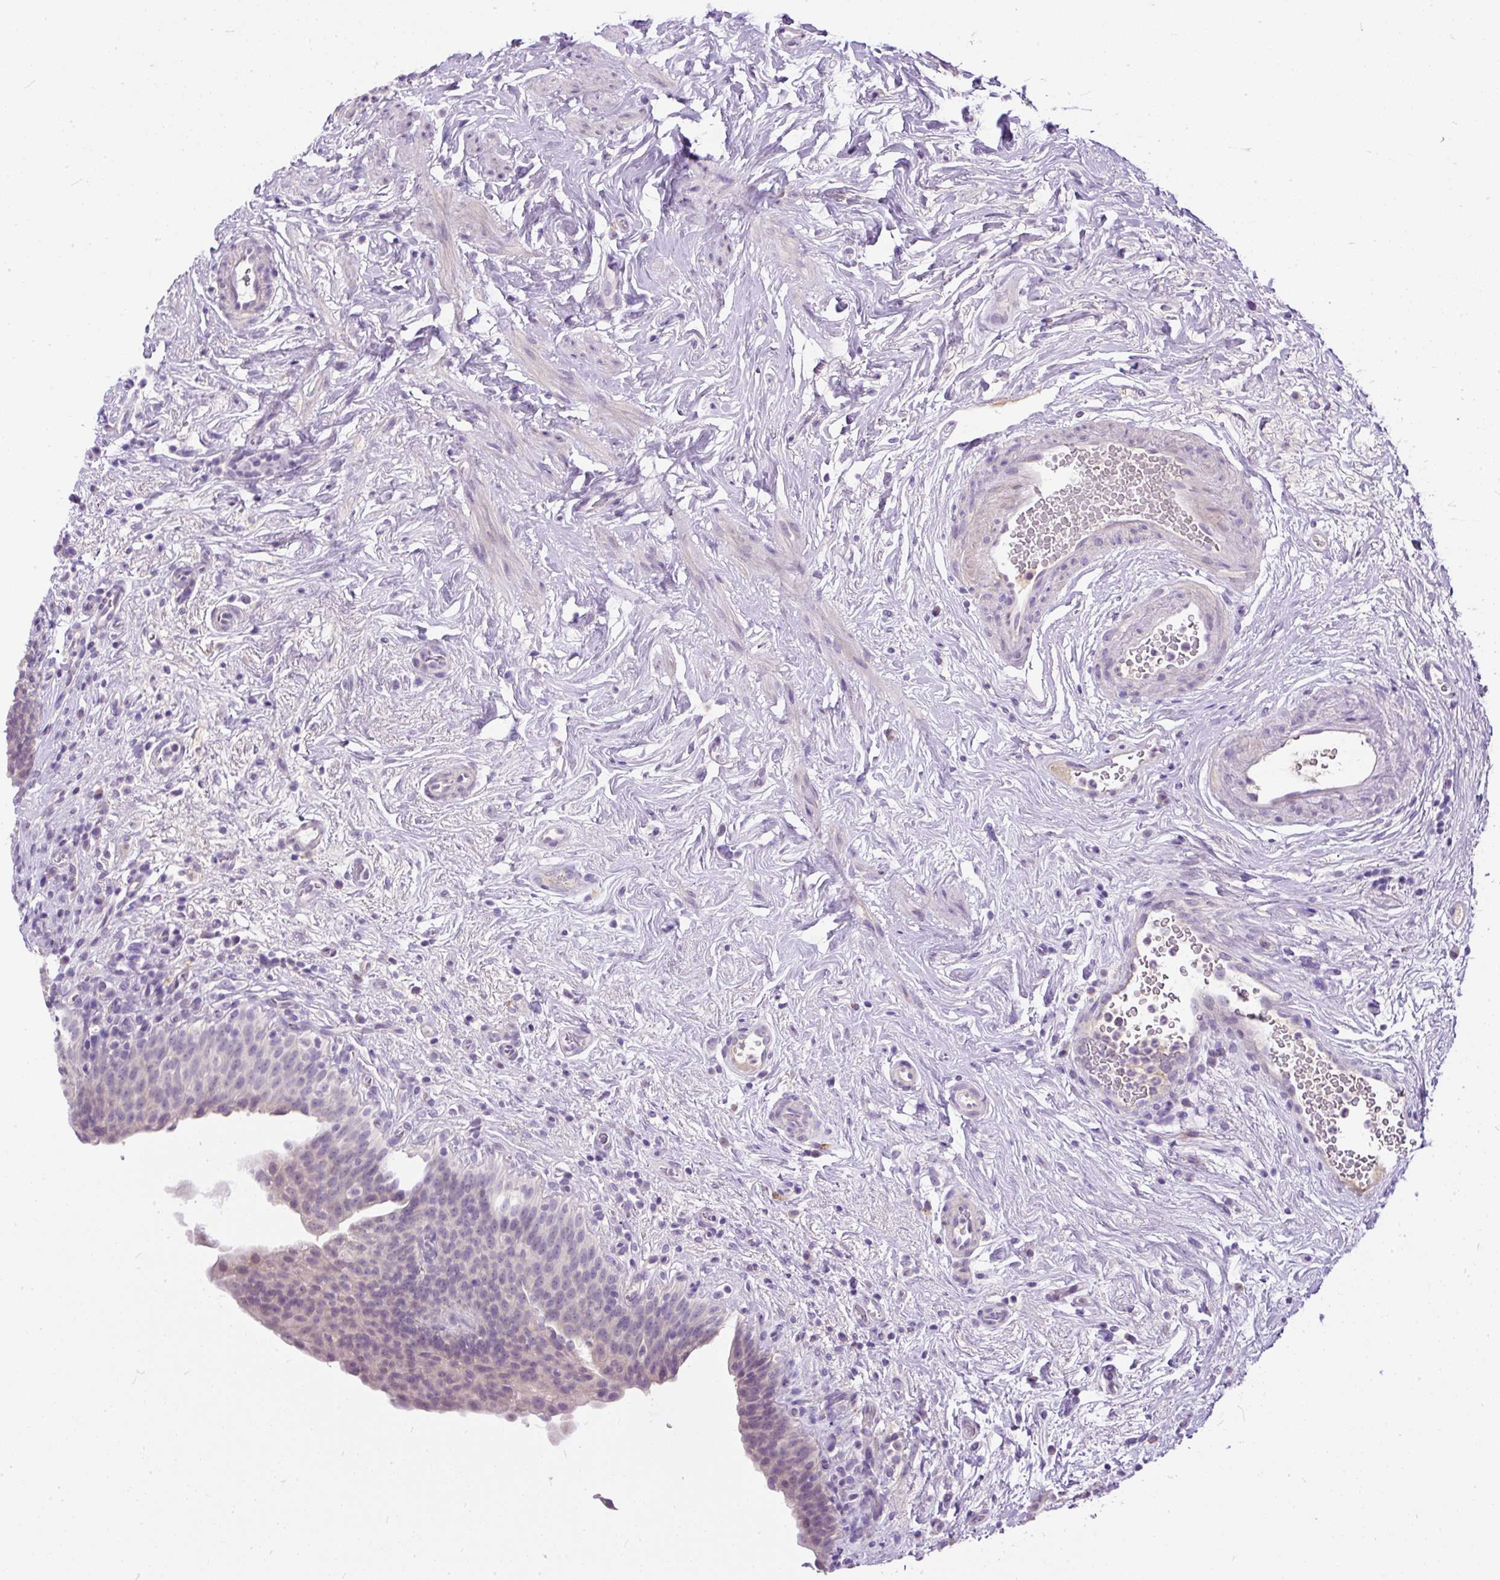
{"staining": {"intensity": "negative", "quantity": "none", "location": "none"}, "tissue": "urinary bladder", "cell_type": "Urothelial cells", "image_type": "normal", "snomed": [{"axis": "morphology", "description": "Normal tissue, NOS"}, {"axis": "topography", "description": "Urinary bladder"}], "caption": "Immunohistochemistry histopathology image of normal urinary bladder stained for a protein (brown), which shows no staining in urothelial cells.", "gene": "KRTAP20", "patient": {"sex": "male", "age": 83}}